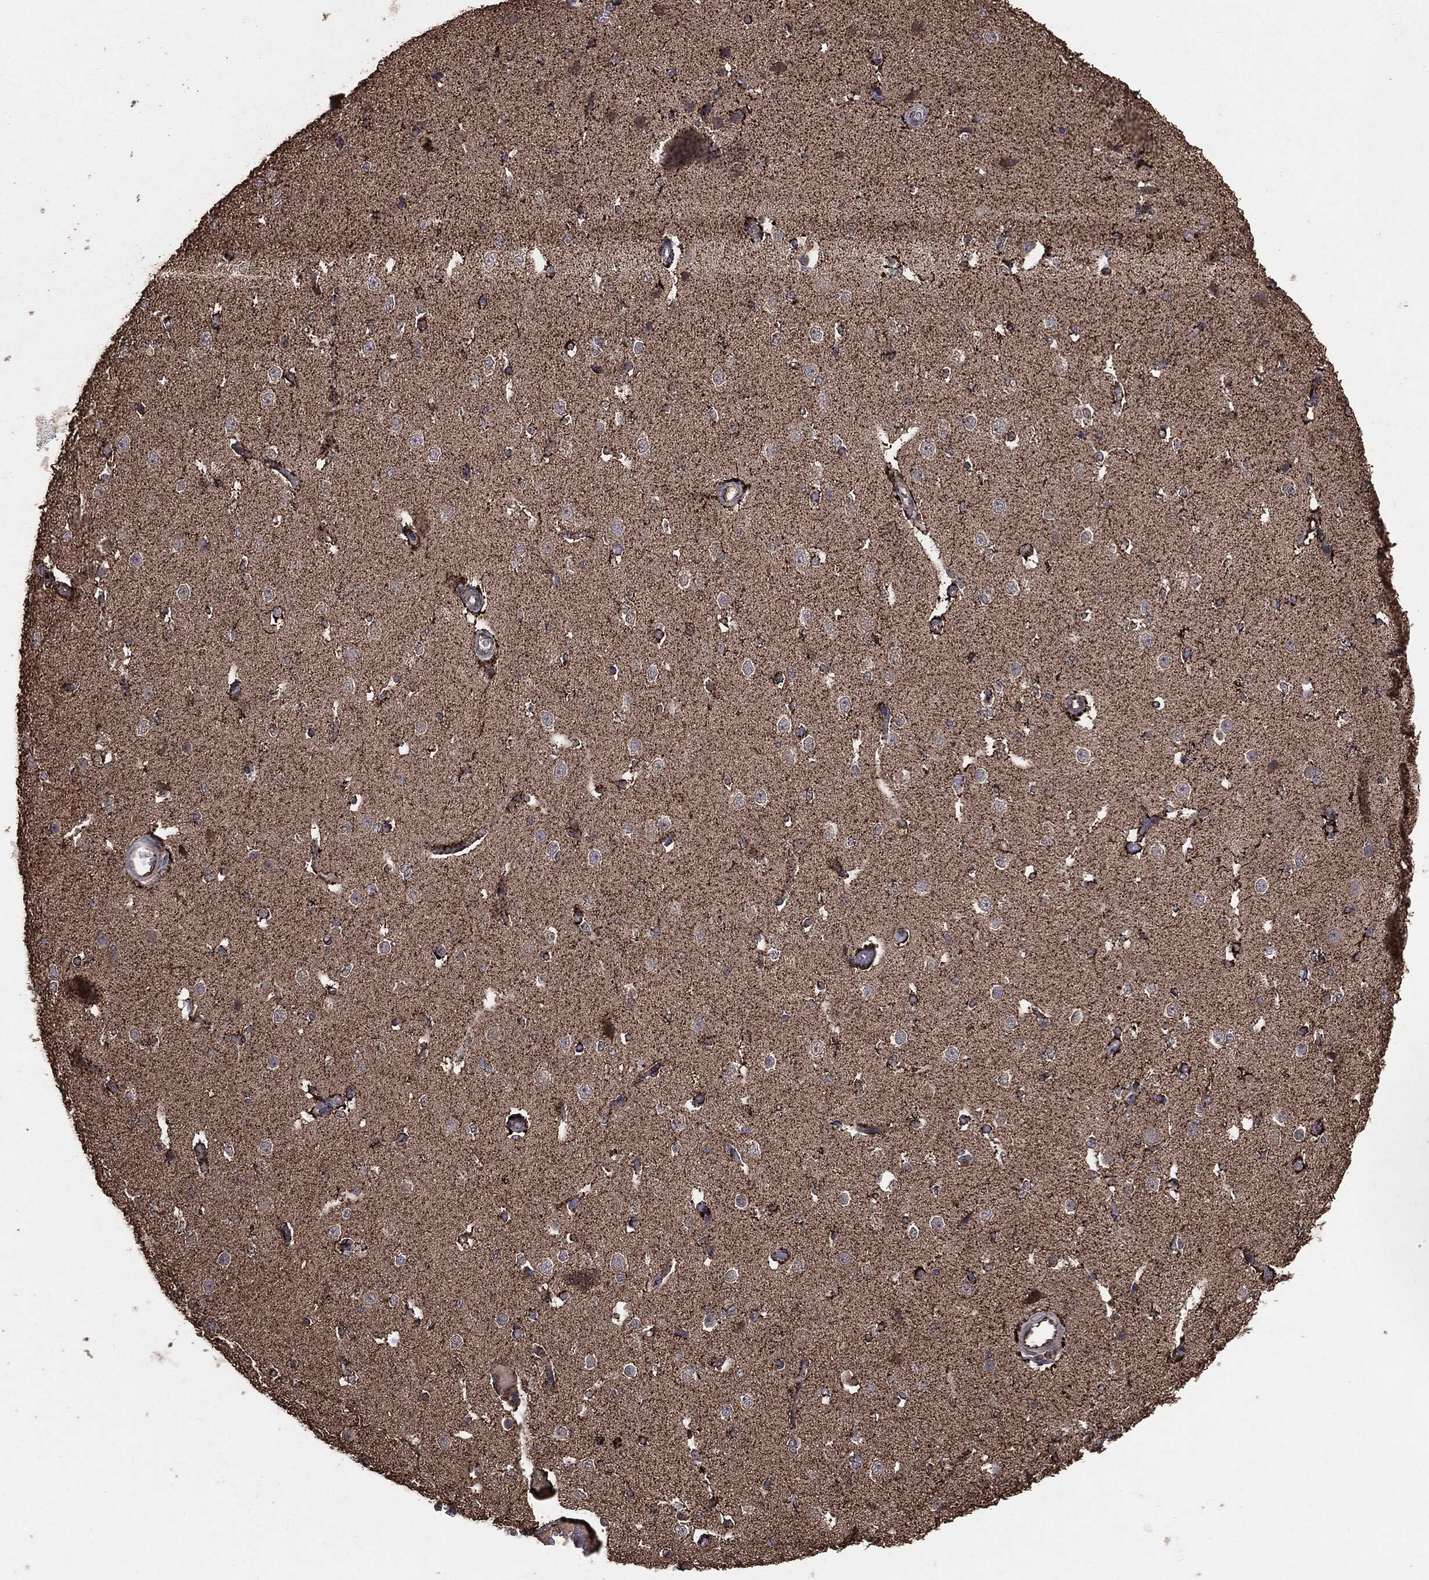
{"staining": {"intensity": "negative", "quantity": "none", "location": "none"}, "tissue": "cerebral cortex", "cell_type": "Endothelial cells", "image_type": "normal", "snomed": [{"axis": "morphology", "description": "Normal tissue, NOS"}, {"axis": "morphology", "description": "Inflammation, NOS"}, {"axis": "topography", "description": "Cerebral cortex"}], "caption": "A photomicrograph of human cerebral cortex is negative for staining in endothelial cells. (DAB (3,3'-diaminobenzidine) immunohistochemistry (IHC), high magnification).", "gene": "MTOR", "patient": {"sex": "male", "age": 6}}